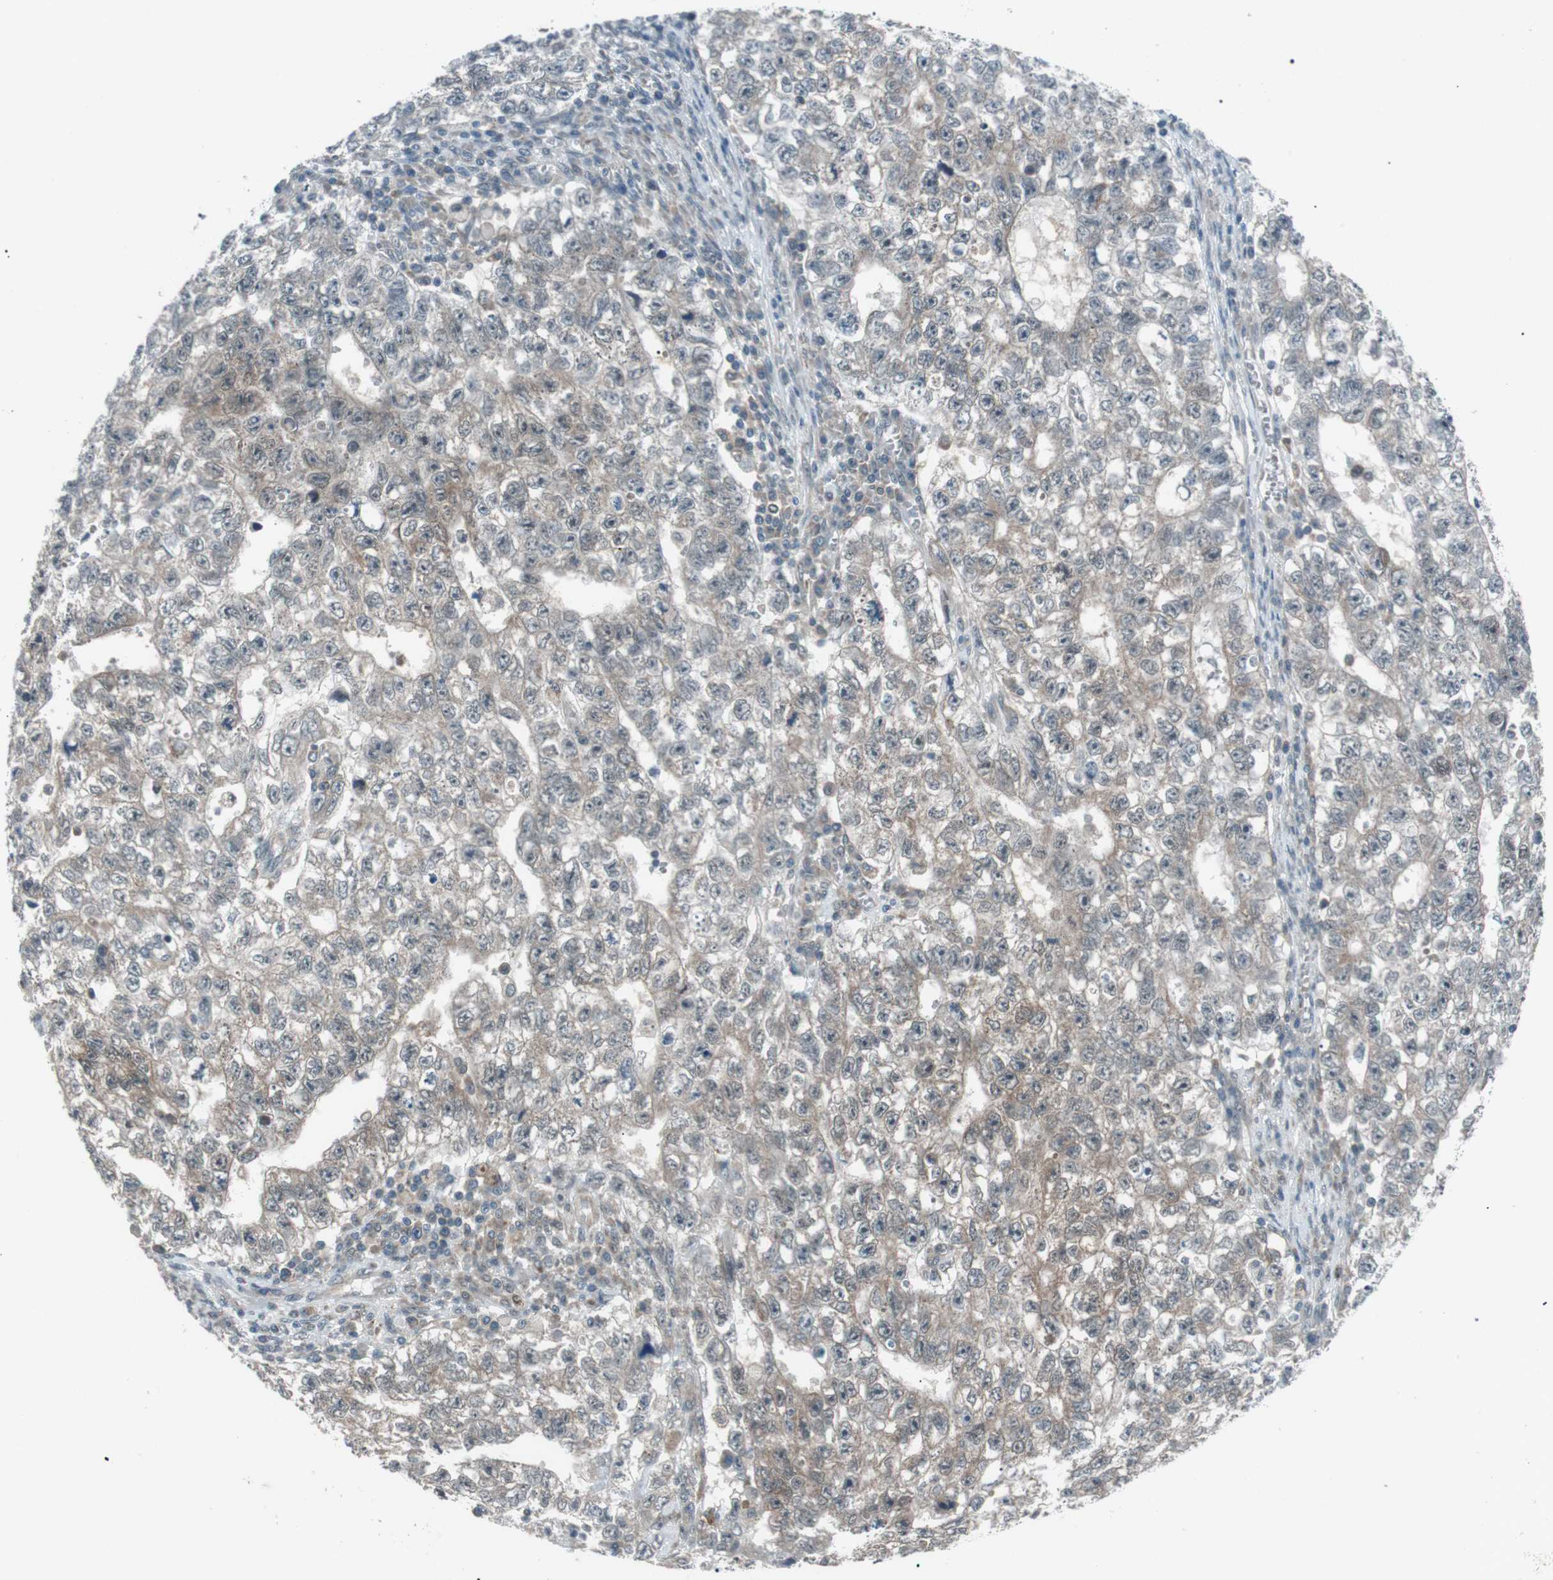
{"staining": {"intensity": "weak", "quantity": "<25%", "location": "cytoplasmic/membranous"}, "tissue": "testis cancer", "cell_type": "Tumor cells", "image_type": "cancer", "snomed": [{"axis": "morphology", "description": "Seminoma, NOS"}, {"axis": "morphology", "description": "Carcinoma, Embryonal, NOS"}, {"axis": "topography", "description": "Testis"}], "caption": "Tumor cells are negative for protein expression in human testis cancer (seminoma).", "gene": "LRIG2", "patient": {"sex": "male", "age": 38}}